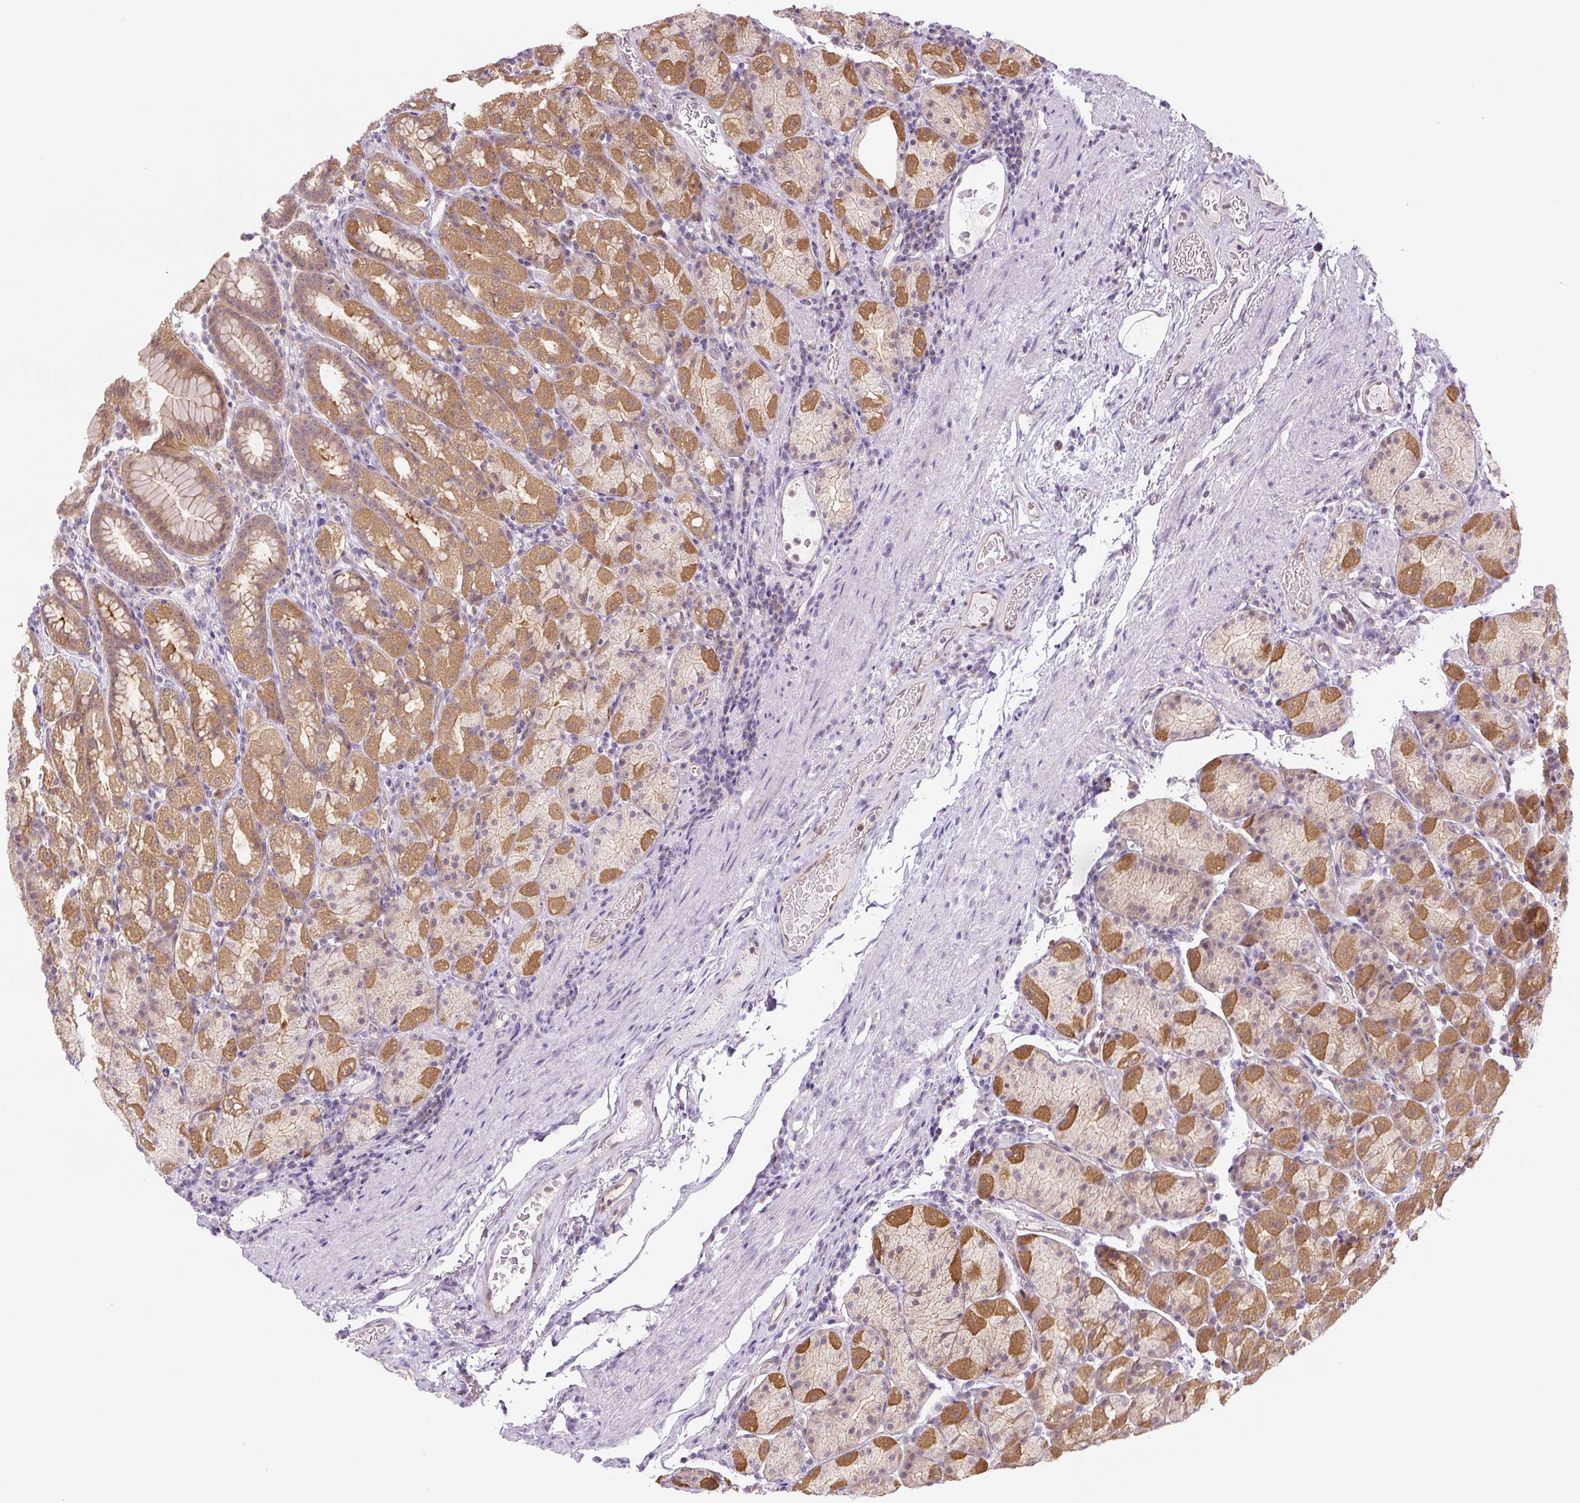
{"staining": {"intensity": "moderate", "quantity": ">75%", "location": "cytoplasmic/membranous"}, "tissue": "stomach", "cell_type": "Glandular cells", "image_type": "normal", "snomed": [{"axis": "morphology", "description": "Normal tissue, NOS"}, {"axis": "topography", "description": "Stomach, upper"}, {"axis": "topography", "description": "Stomach"}], "caption": "Human stomach stained with a brown dye reveals moderate cytoplasmic/membranous positive staining in approximately >75% of glandular cells.", "gene": "SPSB2", "patient": {"sex": "male", "age": 68}}